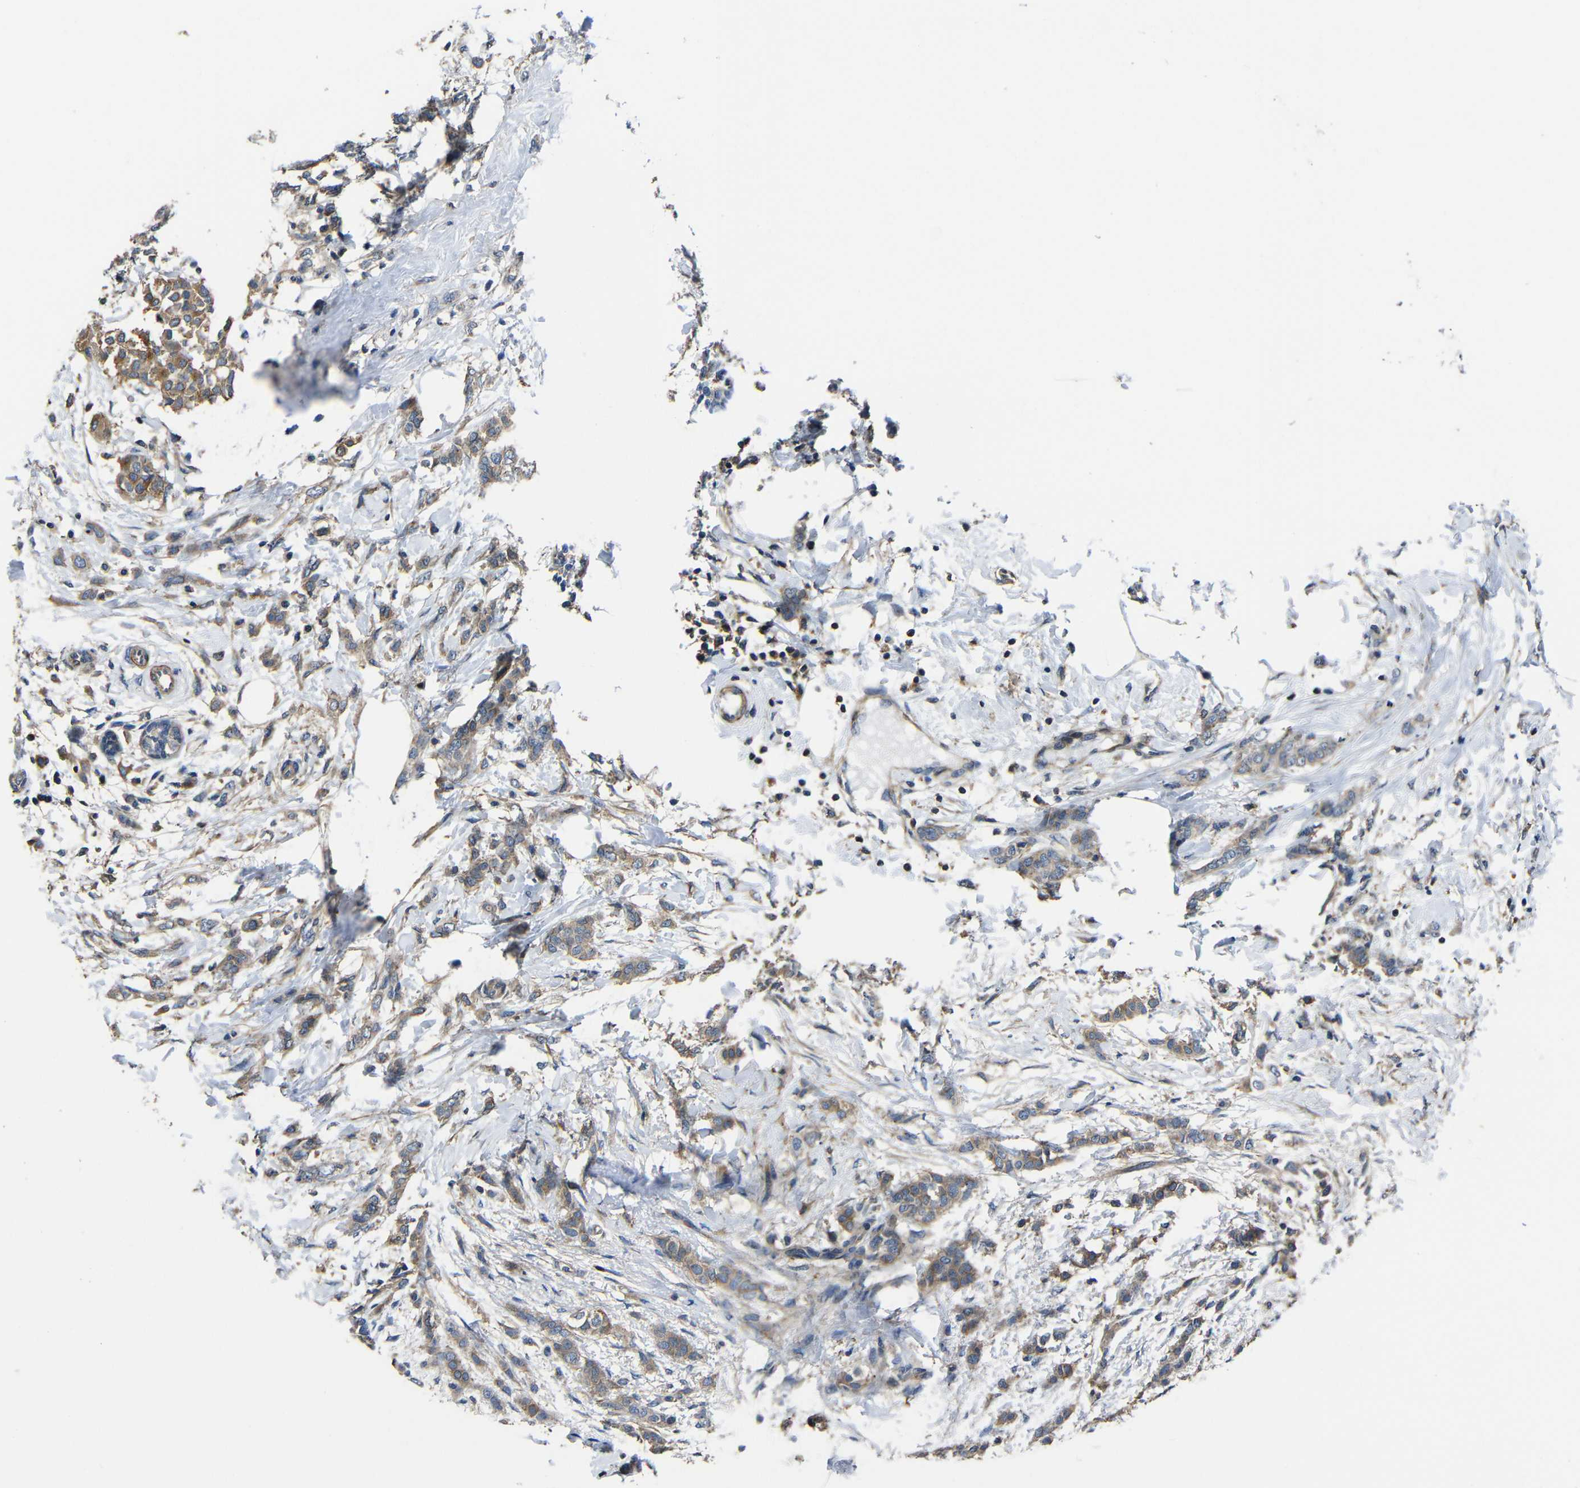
{"staining": {"intensity": "moderate", "quantity": ">75%", "location": "cytoplasmic/membranous"}, "tissue": "breast cancer", "cell_type": "Tumor cells", "image_type": "cancer", "snomed": [{"axis": "morphology", "description": "Lobular carcinoma, in situ"}, {"axis": "morphology", "description": "Lobular carcinoma"}, {"axis": "topography", "description": "Breast"}], "caption": "IHC (DAB) staining of breast cancer shows moderate cytoplasmic/membranous protein staining in about >75% of tumor cells.", "gene": "GDI1", "patient": {"sex": "female", "age": 41}}